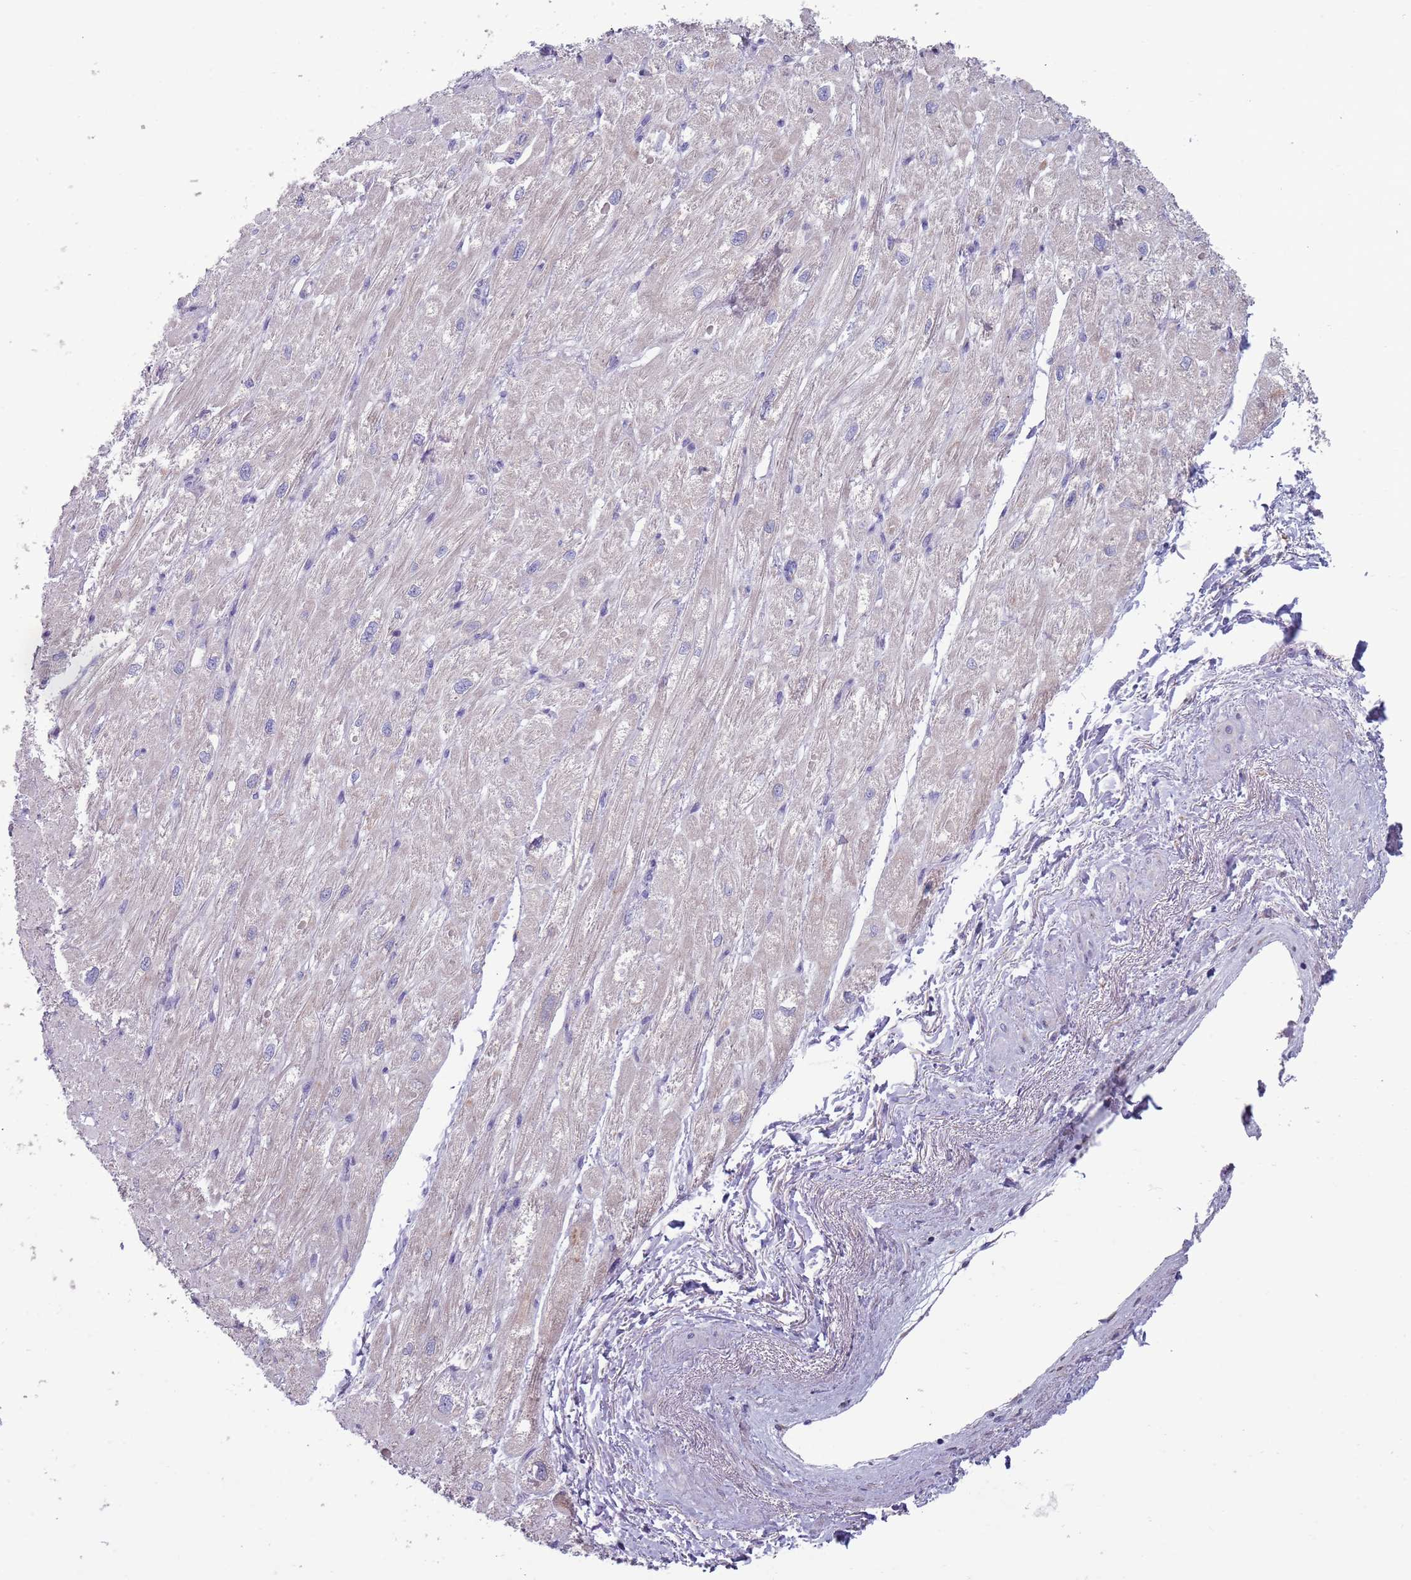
{"staining": {"intensity": "negative", "quantity": "none", "location": "none"}, "tissue": "heart muscle", "cell_type": "Cardiomyocytes", "image_type": "normal", "snomed": [{"axis": "morphology", "description": "Normal tissue, NOS"}, {"axis": "topography", "description": "Heart"}], "caption": "The photomicrograph reveals no significant staining in cardiomyocytes of heart muscle. (Brightfield microscopy of DAB immunohistochemistry (IHC) at high magnification).", "gene": "LTB", "patient": {"sex": "male", "age": 65}}